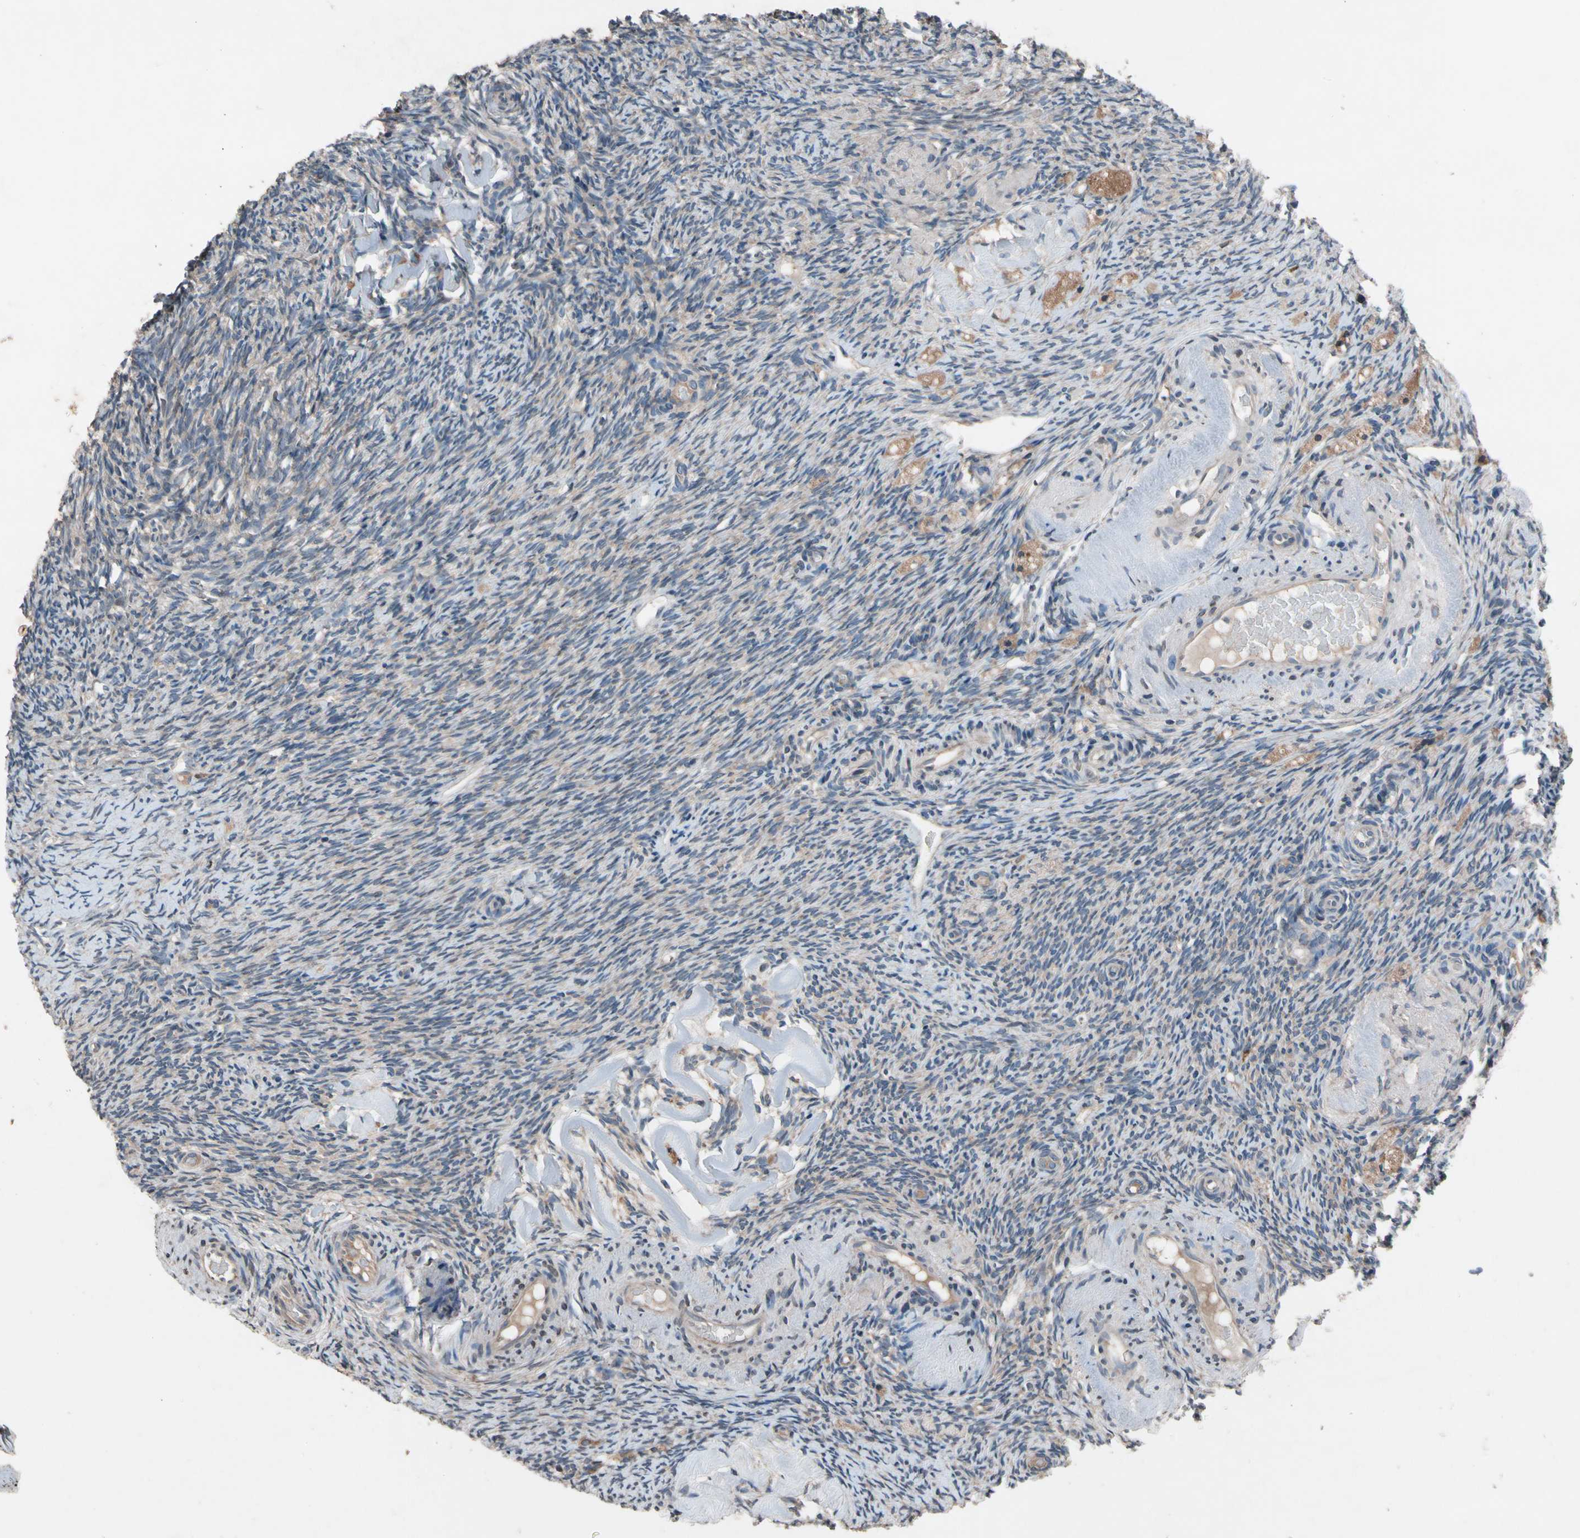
{"staining": {"intensity": "moderate", "quantity": ">75%", "location": "cytoplasmic/membranous"}, "tissue": "ovary", "cell_type": "Follicle cells", "image_type": "normal", "snomed": [{"axis": "morphology", "description": "Normal tissue, NOS"}, {"axis": "topography", "description": "Ovary"}], "caption": "Human ovary stained for a protein (brown) displays moderate cytoplasmic/membranous positive positivity in about >75% of follicle cells.", "gene": "PRDX4", "patient": {"sex": "female", "age": 60}}